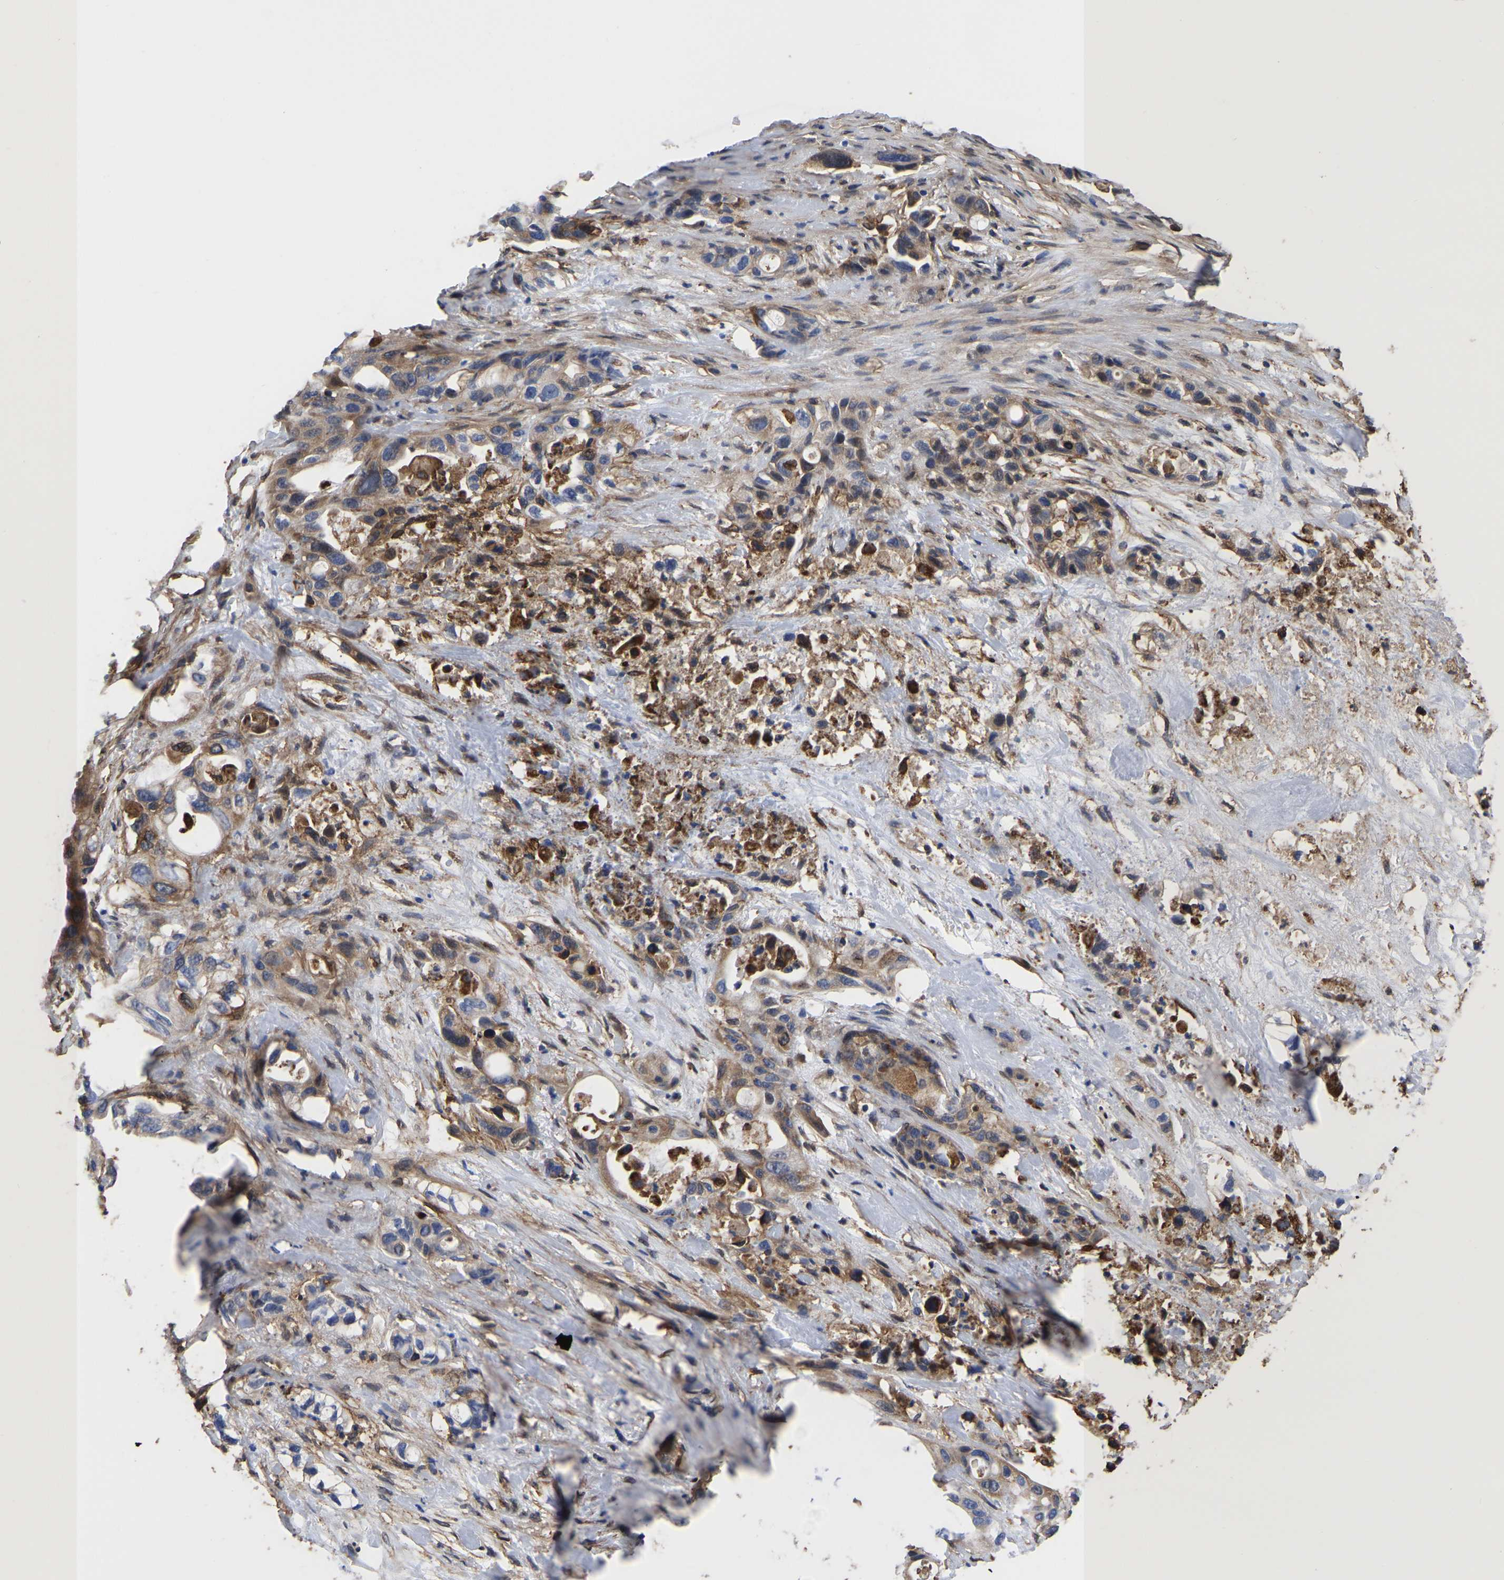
{"staining": {"intensity": "moderate", "quantity": ">75%", "location": "cytoplasmic/membranous"}, "tissue": "pancreatic cancer", "cell_type": "Tumor cells", "image_type": "cancer", "snomed": [{"axis": "morphology", "description": "Adenocarcinoma, NOS"}, {"axis": "topography", "description": "Pancreas"}], "caption": "IHC micrograph of human pancreatic cancer stained for a protein (brown), which reveals medium levels of moderate cytoplasmic/membranous staining in approximately >75% of tumor cells.", "gene": "LIF", "patient": {"sex": "male", "age": 53}}